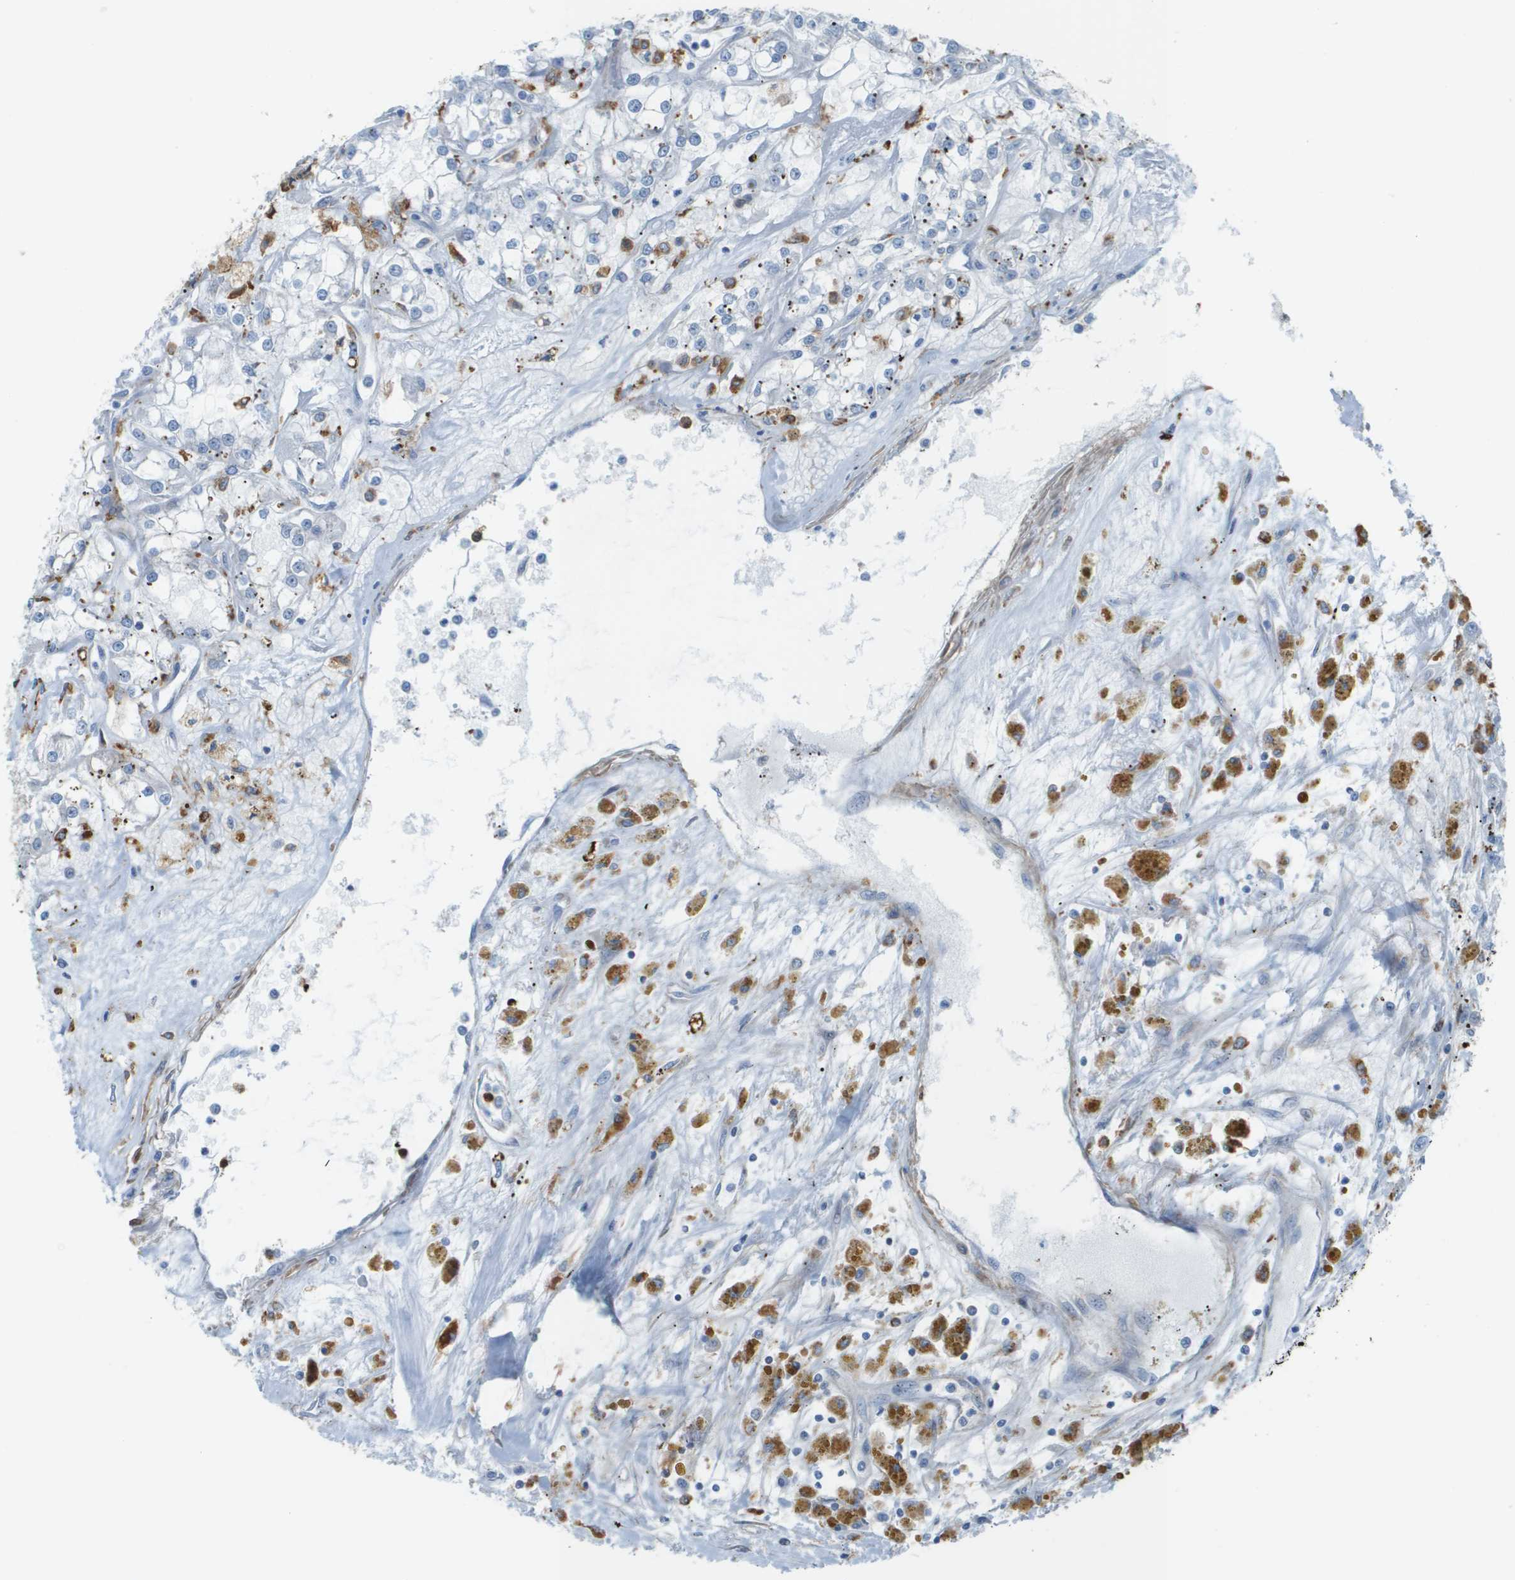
{"staining": {"intensity": "negative", "quantity": "none", "location": "none"}, "tissue": "renal cancer", "cell_type": "Tumor cells", "image_type": "cancer", "snomed": [{"axis": "morphology", "description": "Adenocarcinoma, NOS"}, {"axis": "topography", "description": "Kidney"}], "caption": "IHC image of human renal cancer stained for a protein (brown), which displays no positivity in tumor cells.", "gene": "ZBTB43", "patient": {"sex": "female", "age": 52}}